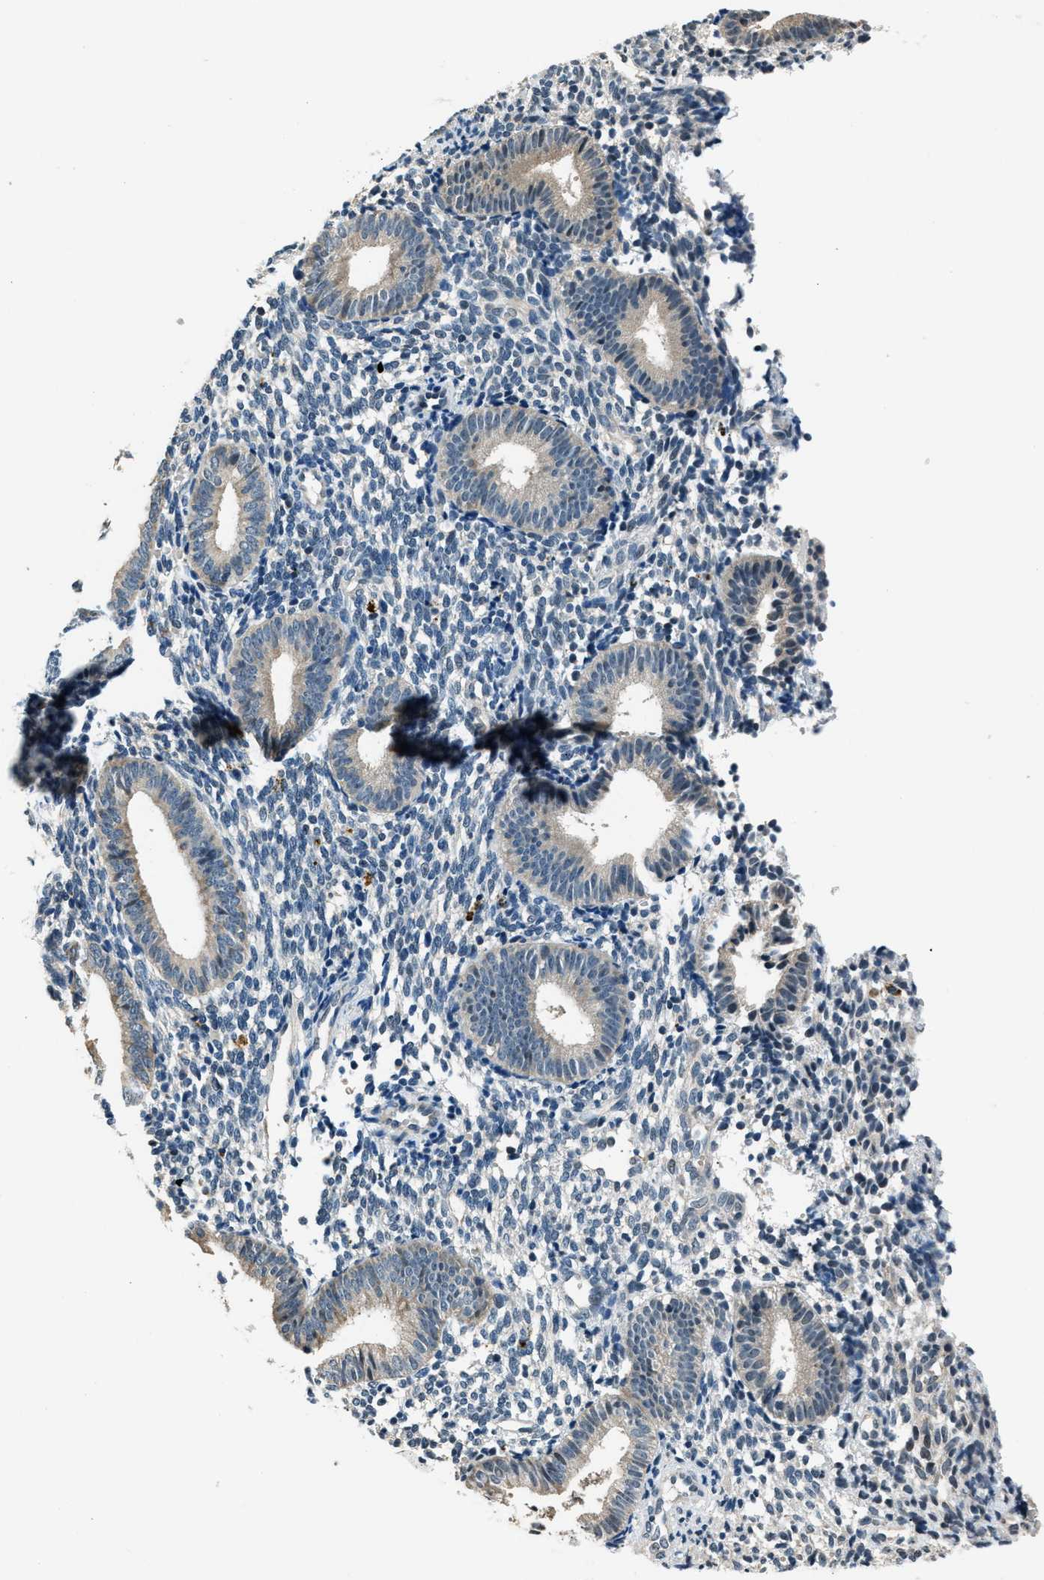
{"staining": {"intensity": "negative", "quantity": "none", "location": "none"}, "tissue": "endometrium", "cell_type": "Cells in endometrial stroma", "image_type": "normal", "snomed": [{"axis": "morphology", "description": "Normal tissue, NOS"}, {"axis": "topography", "description": "Uterus"}, {"axis": "topography", "description": "Endometrium"}], "caption": "Immunohistochemistry (IHC) of benign endometrium displays no expression in cells in endometrial stroma.", "gene": "NME8", "patient": {"sex": "female", "age": 33}}